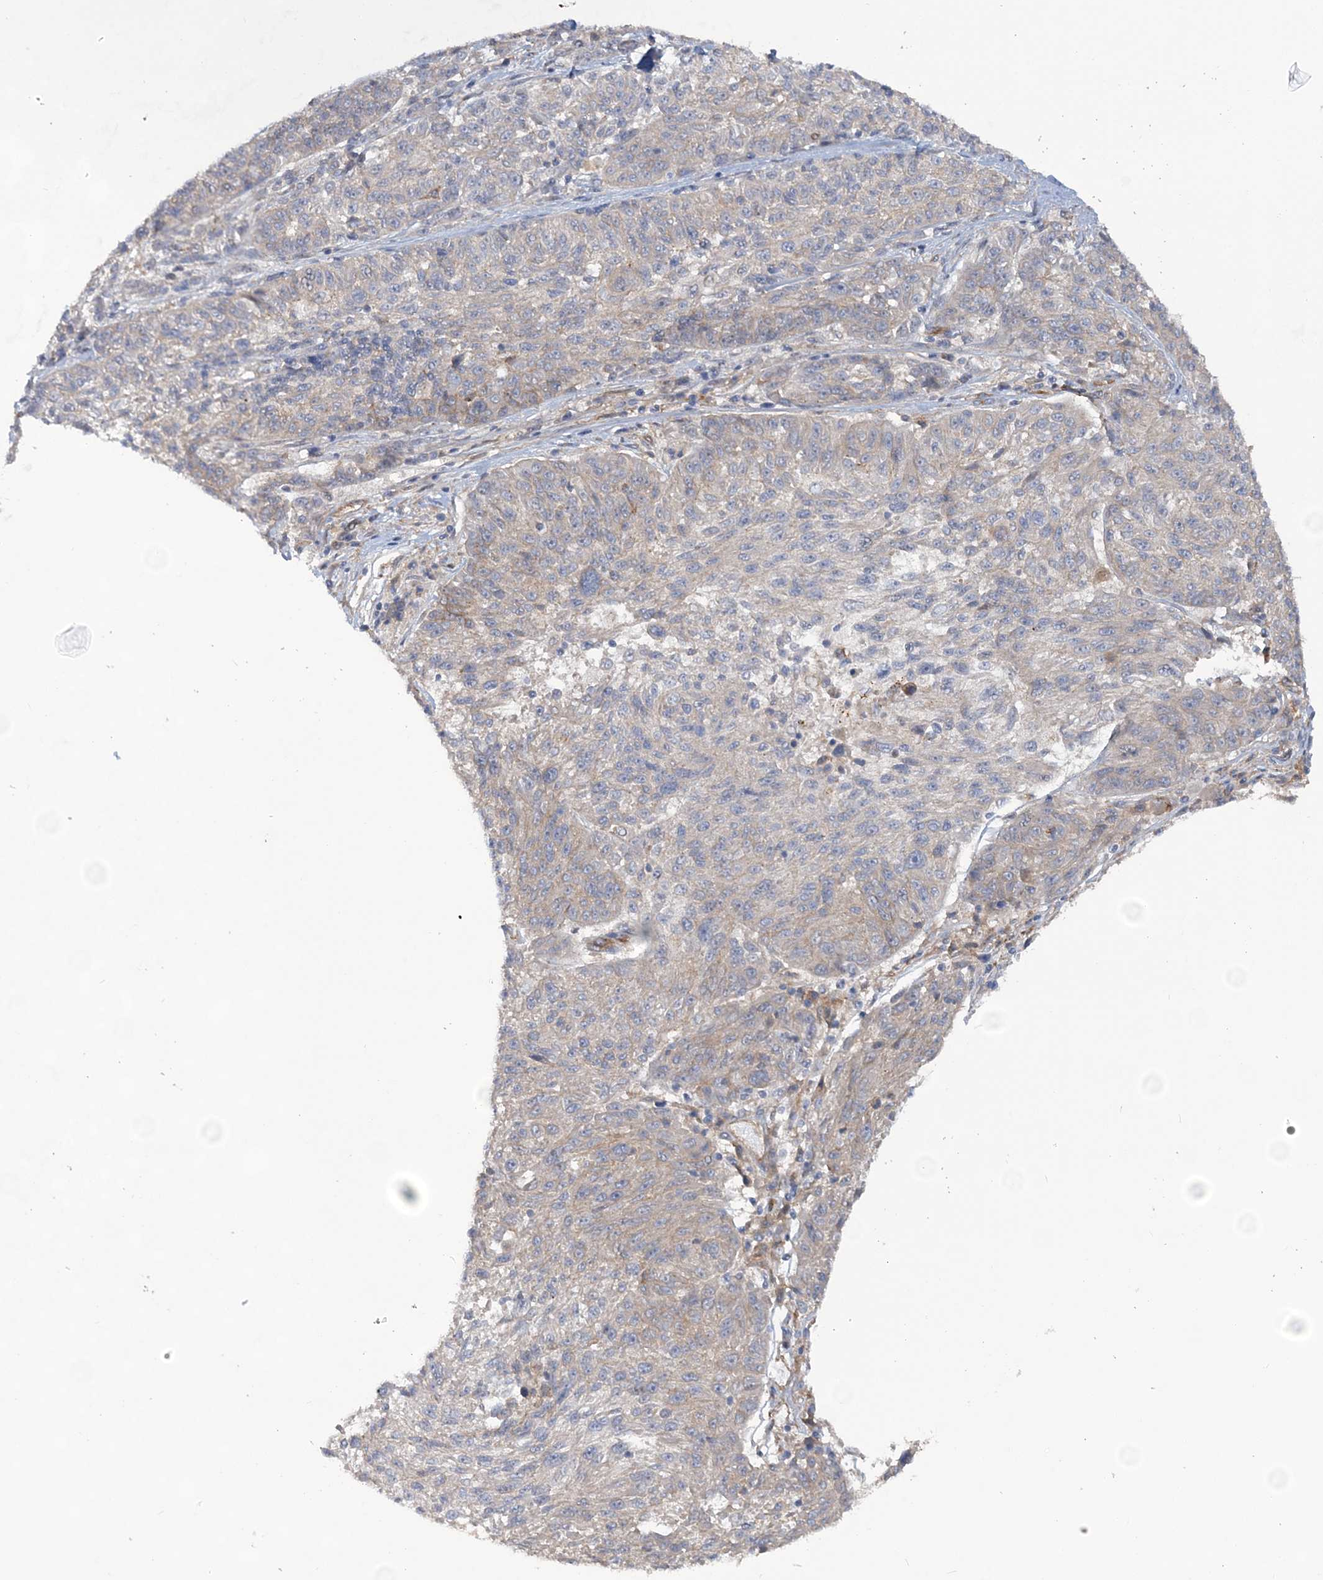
{"staining": {"intensity": "negative", "quantity": "none", "location": "none"}, "tissue": "melanoma", "cell_type": "Tumor cells", "image_type": "cancer", "snomed": [{"axis": "morphology", "description": "Malignant melanoma, NOS"}, {"axis": "topography", "description": "Skin"}], "caption": "Tumor cells are negative for brown protein staining in malignant melanoma. Nuclei are stained in blue.", "gene": "RAI14", "patient": {"sex": "male", "age": 53}}